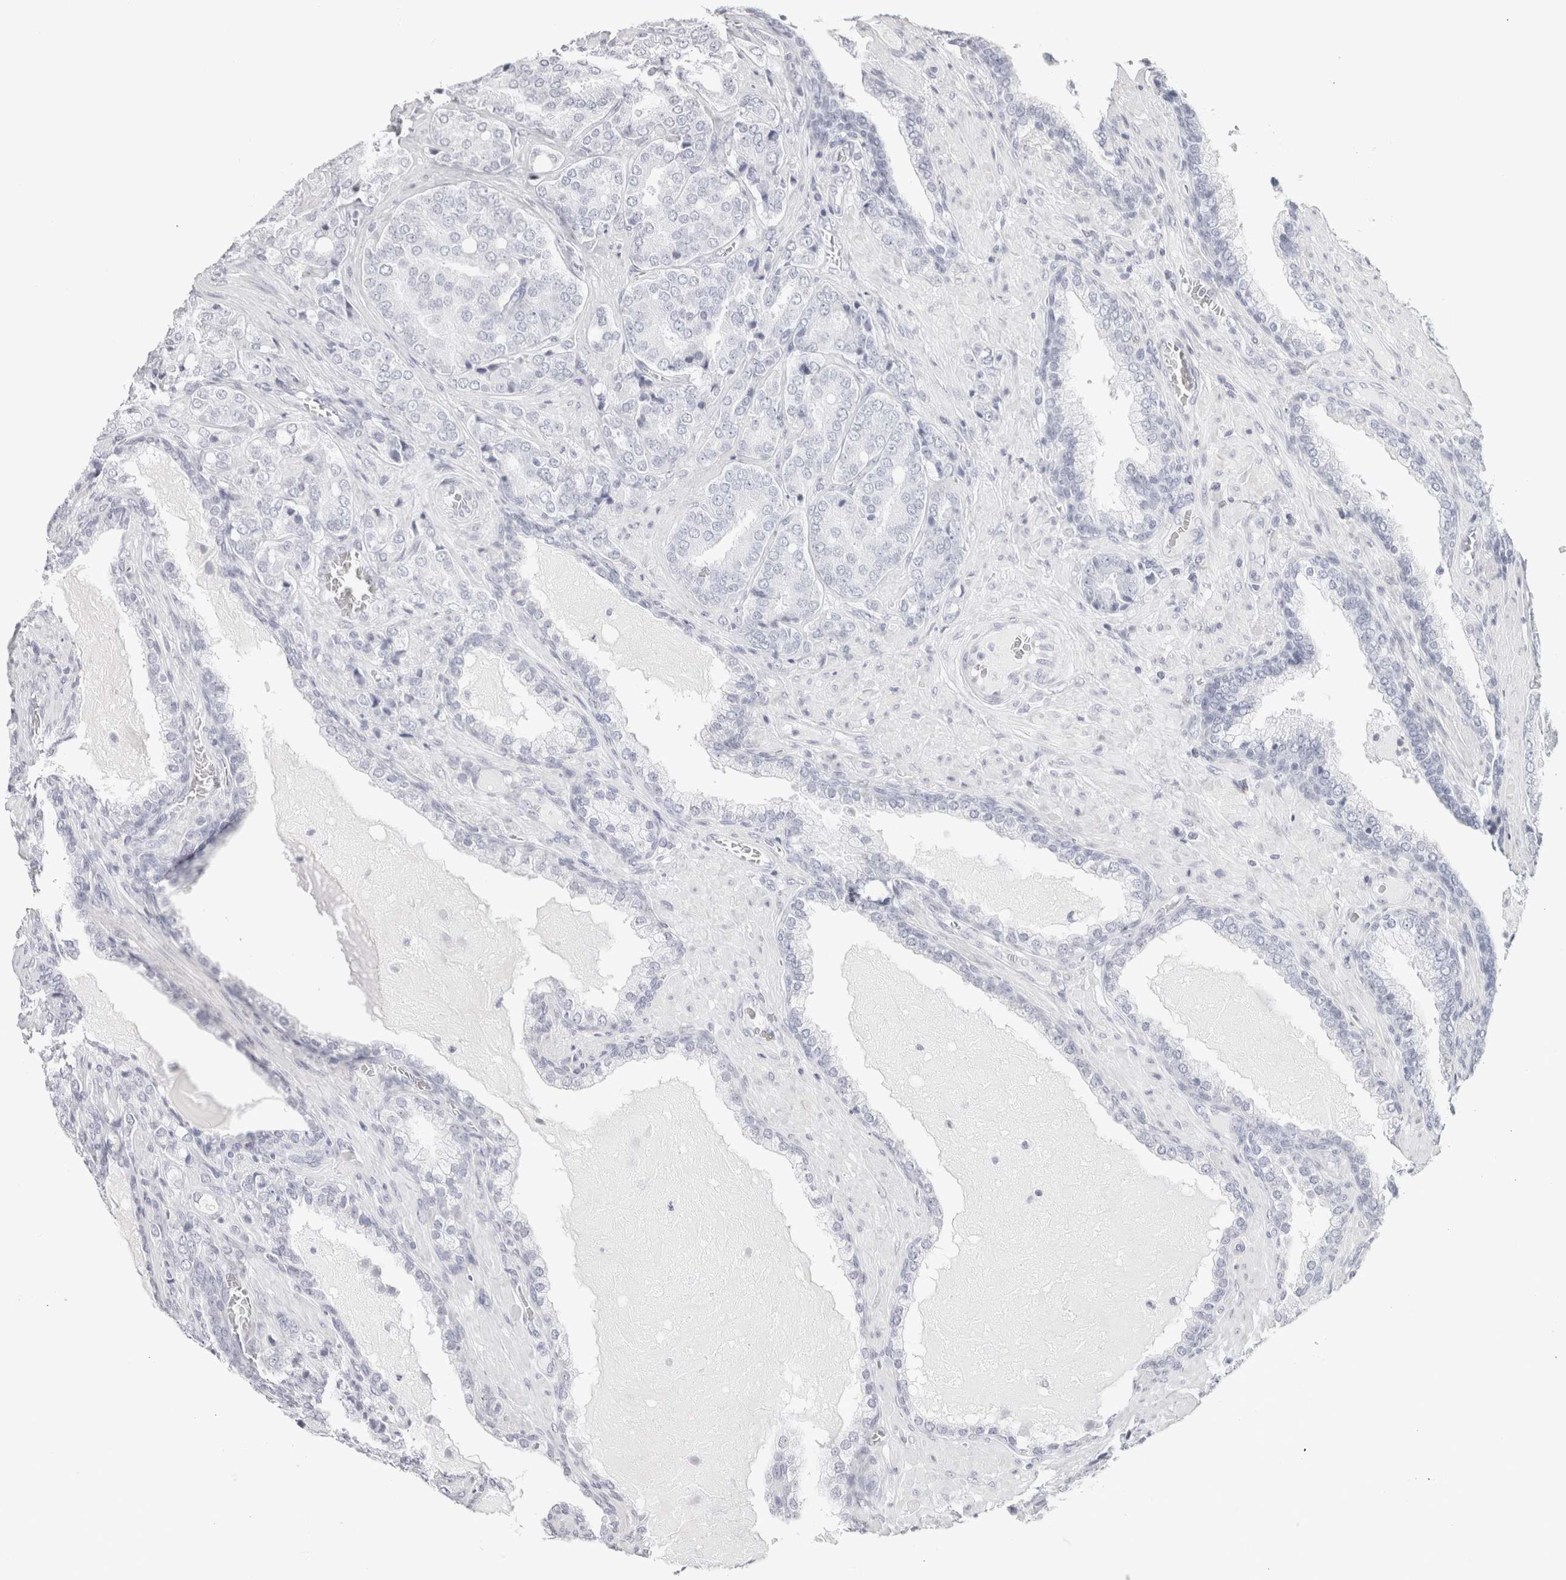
{"staining": {"intensity": "negative", "quantity": "none", "location": "none"}, "tissue": "prostate cancer", "cell_type": "Tumor cells", "image_type": "cancer", "snomed": [{"axis": "morphology", "description": "Adenocarcinoma, High grade"}, {"axis": "topography", "description": "Prostate"}], "caption": "A high-resolution image shows immunohistochemistry staining of prostate cancer, which shows no significant expression in tumor cells. (DAB (3,3'-diaminobenzidine) immunohistochemistry visualized using brightfield microscopy, high magnification).", "gene": "GARIN1A", "patient": {"sex": "male", "age": 50}}